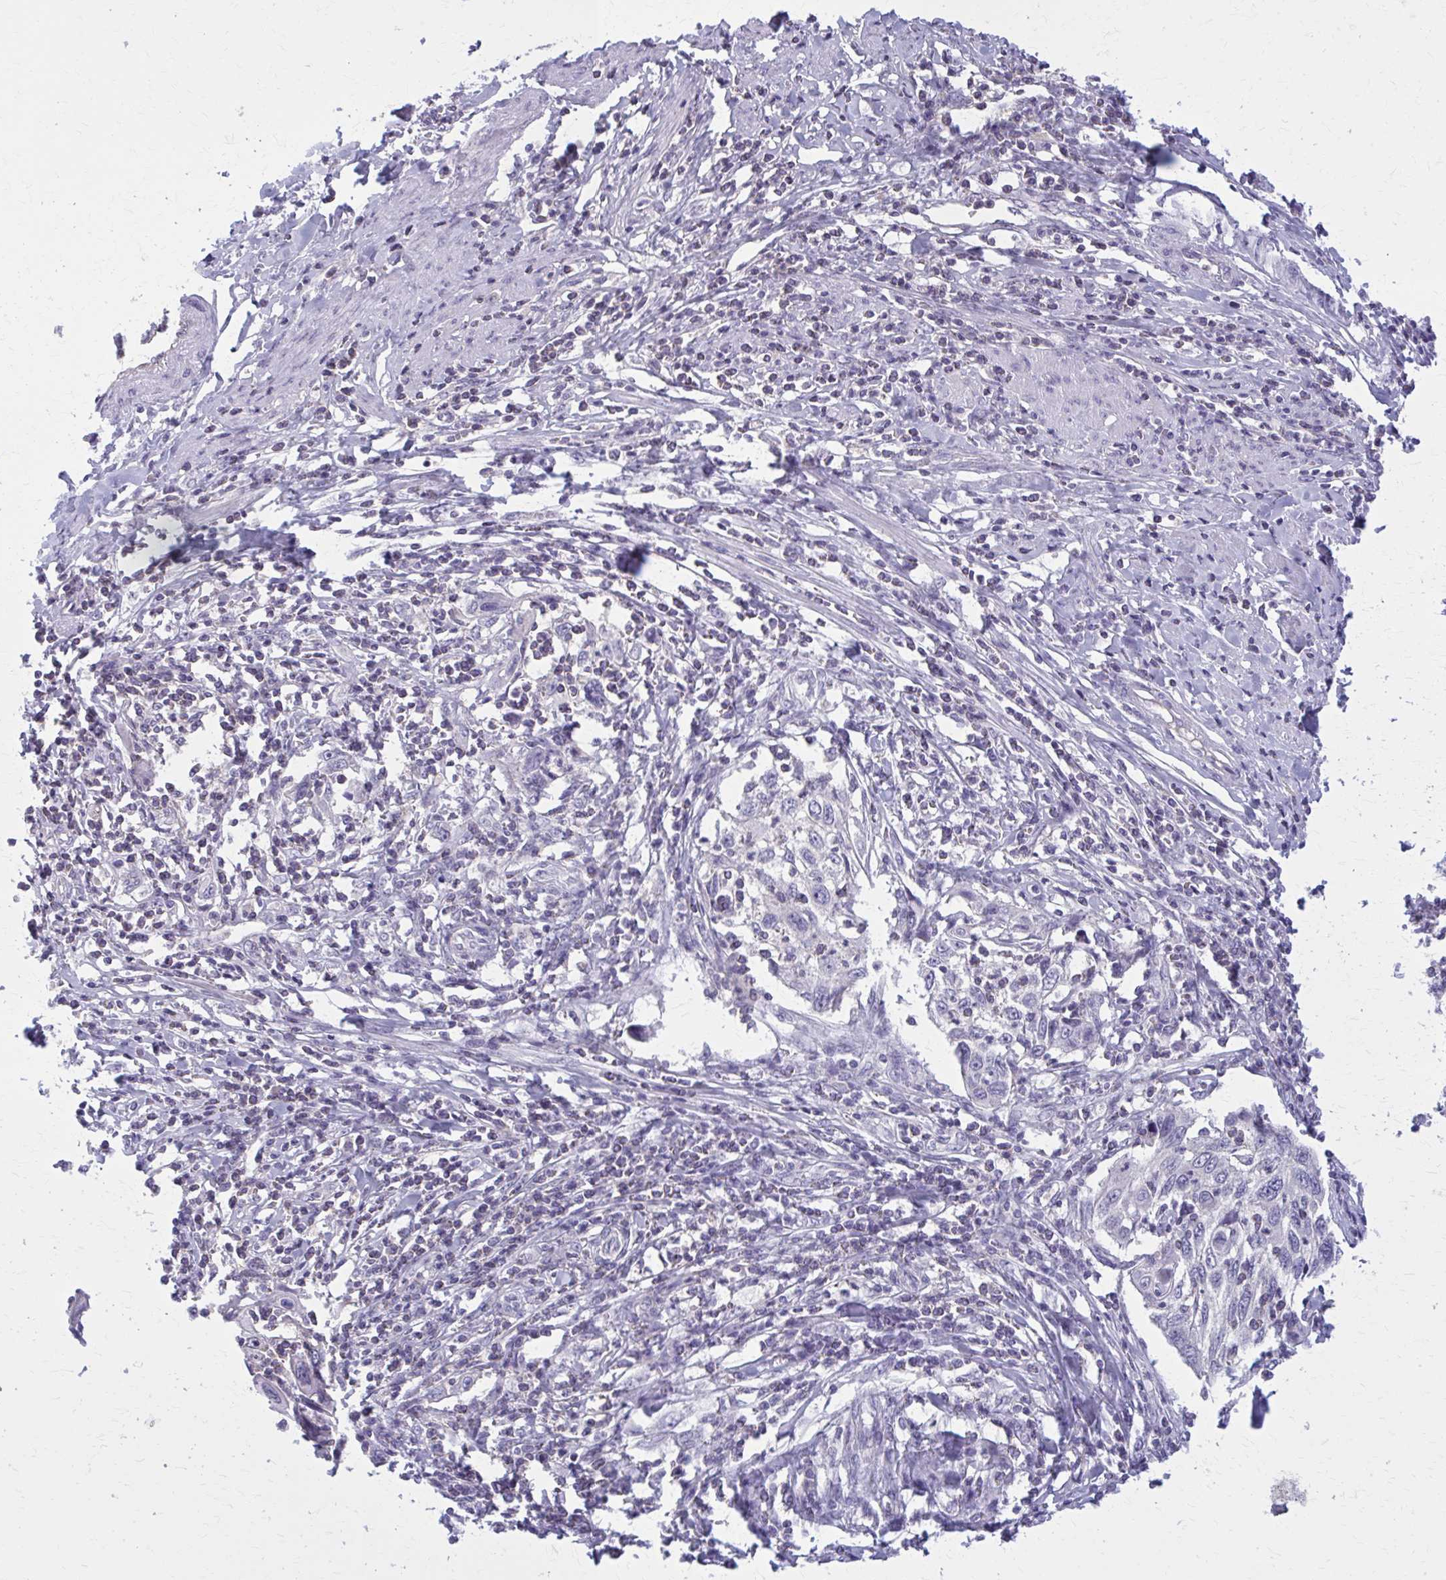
{"staining": {"intensity": "negative", "quantity": "none", "location": "none"}, "tissue": "cervical cancer", "cell_type": "Tumor cells", "image_type": "cancer", "snomed": [{"axis": "morphology", "description": "Squamous cell carcinoma, NOS"}, {"axis": "topography", "description": "Cervix"}], "caption": "This is a image of immunohistochemistry staining of squamous cell carcinoma (cervical), which shows no expression in tumor cells. (DAB (3,3'-diaminobenzidine) immunohistochemistry with hematoxylin counter stain).", "gene": "OR4A47", "patient": {"sex": "female", "age": 70}}